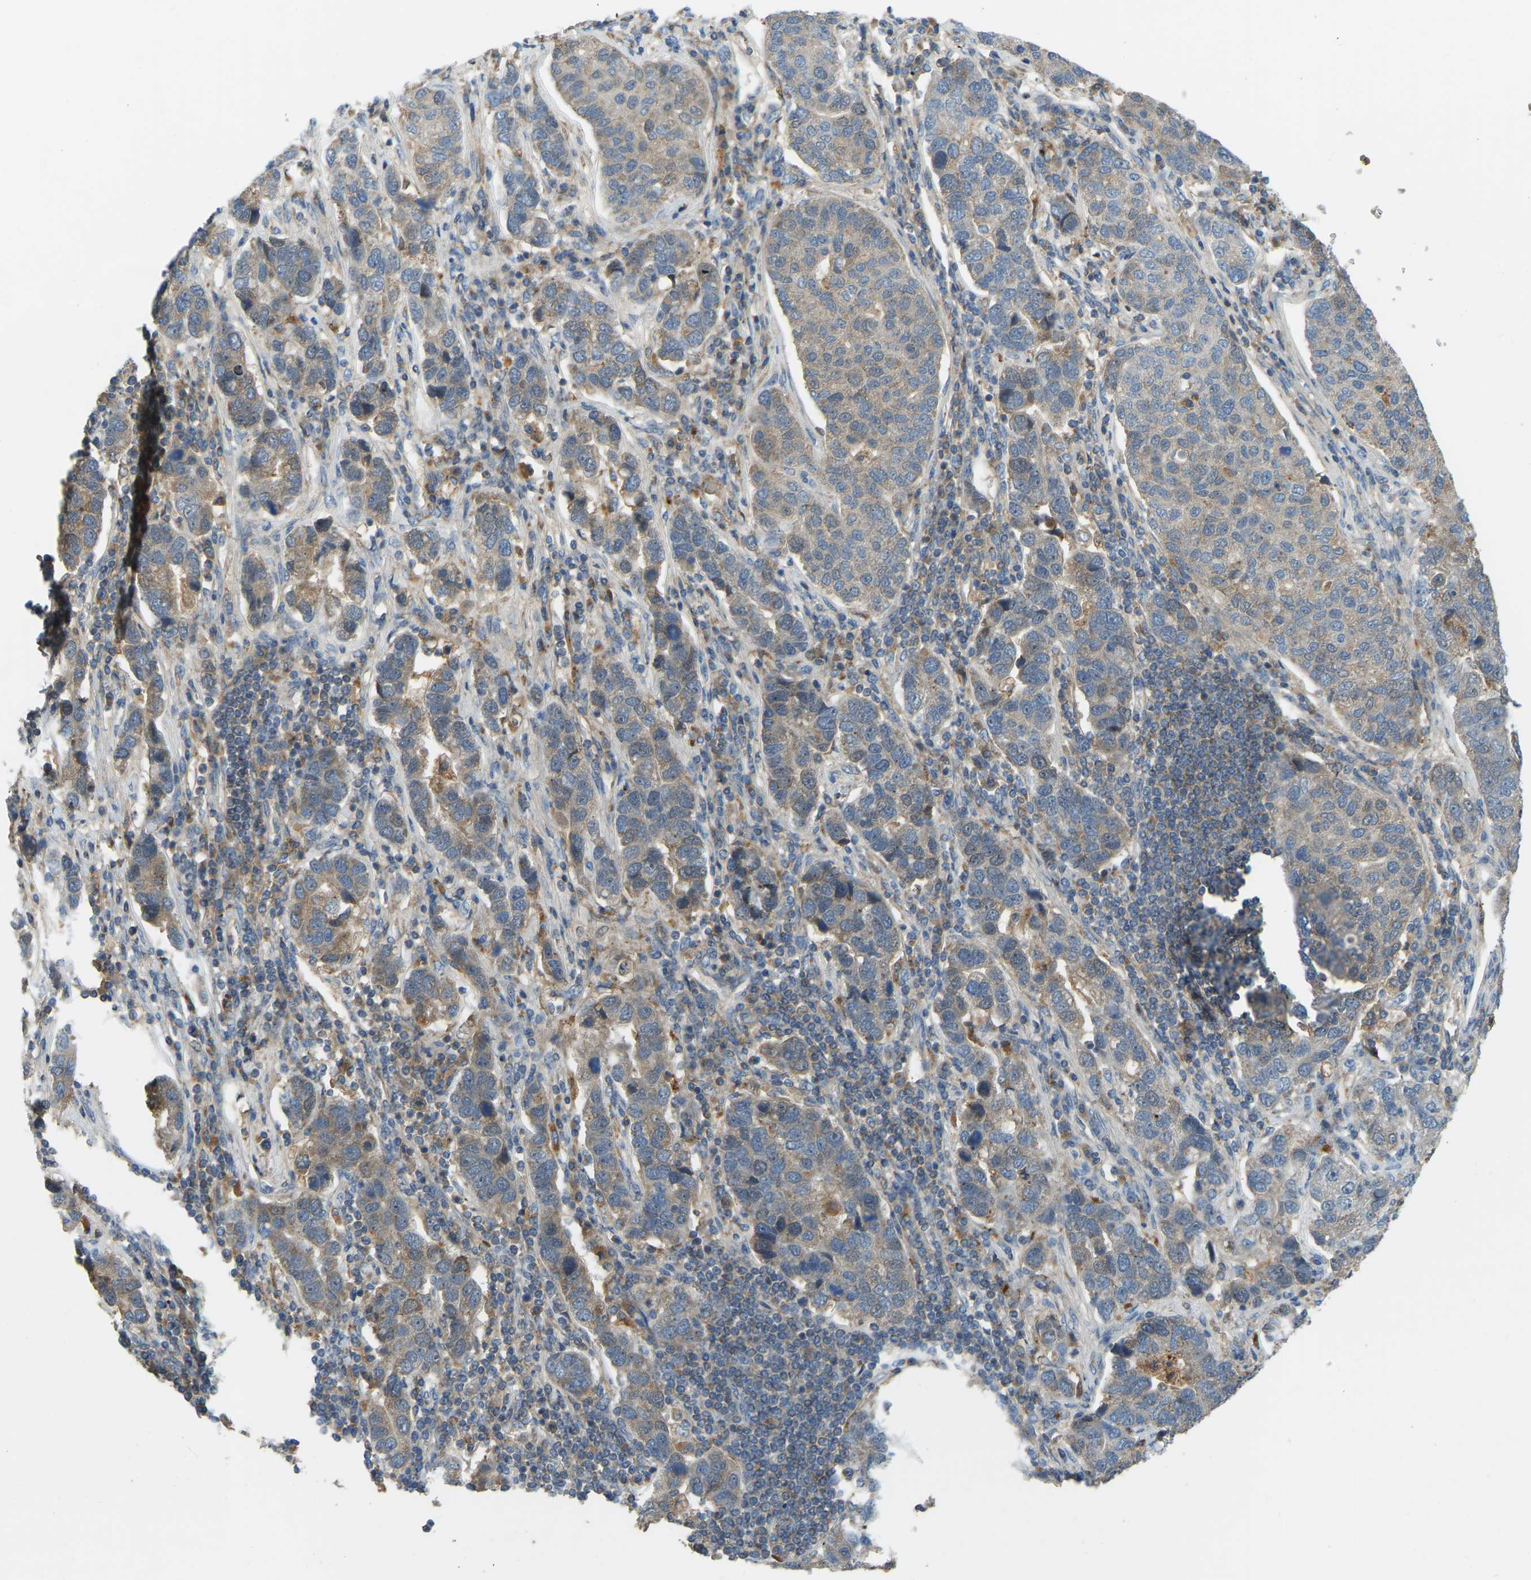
{"staining": {"intensity": "moderate", "quantity": "<25%", "location": "cytoplasmic/membranous"}, "tissue": "pancreatic cancer", "cell_type": "Tumor cells", "image_type": "cancer", "snomed": [{"axis": "morphology", "description": "Adenocarcinoma, NOS"}, {"axis": "topography", "description": "Pancreas"}], "caption": "Pancreatic cancer (adenocarcinoma) tissue shows moderate cytoplasmic/membranous positivity in about <25% of tumor cells, visualized by immunohistochemistry.", "gene": "ZNF71", "patient": {"sex": "female", "age": 61}}